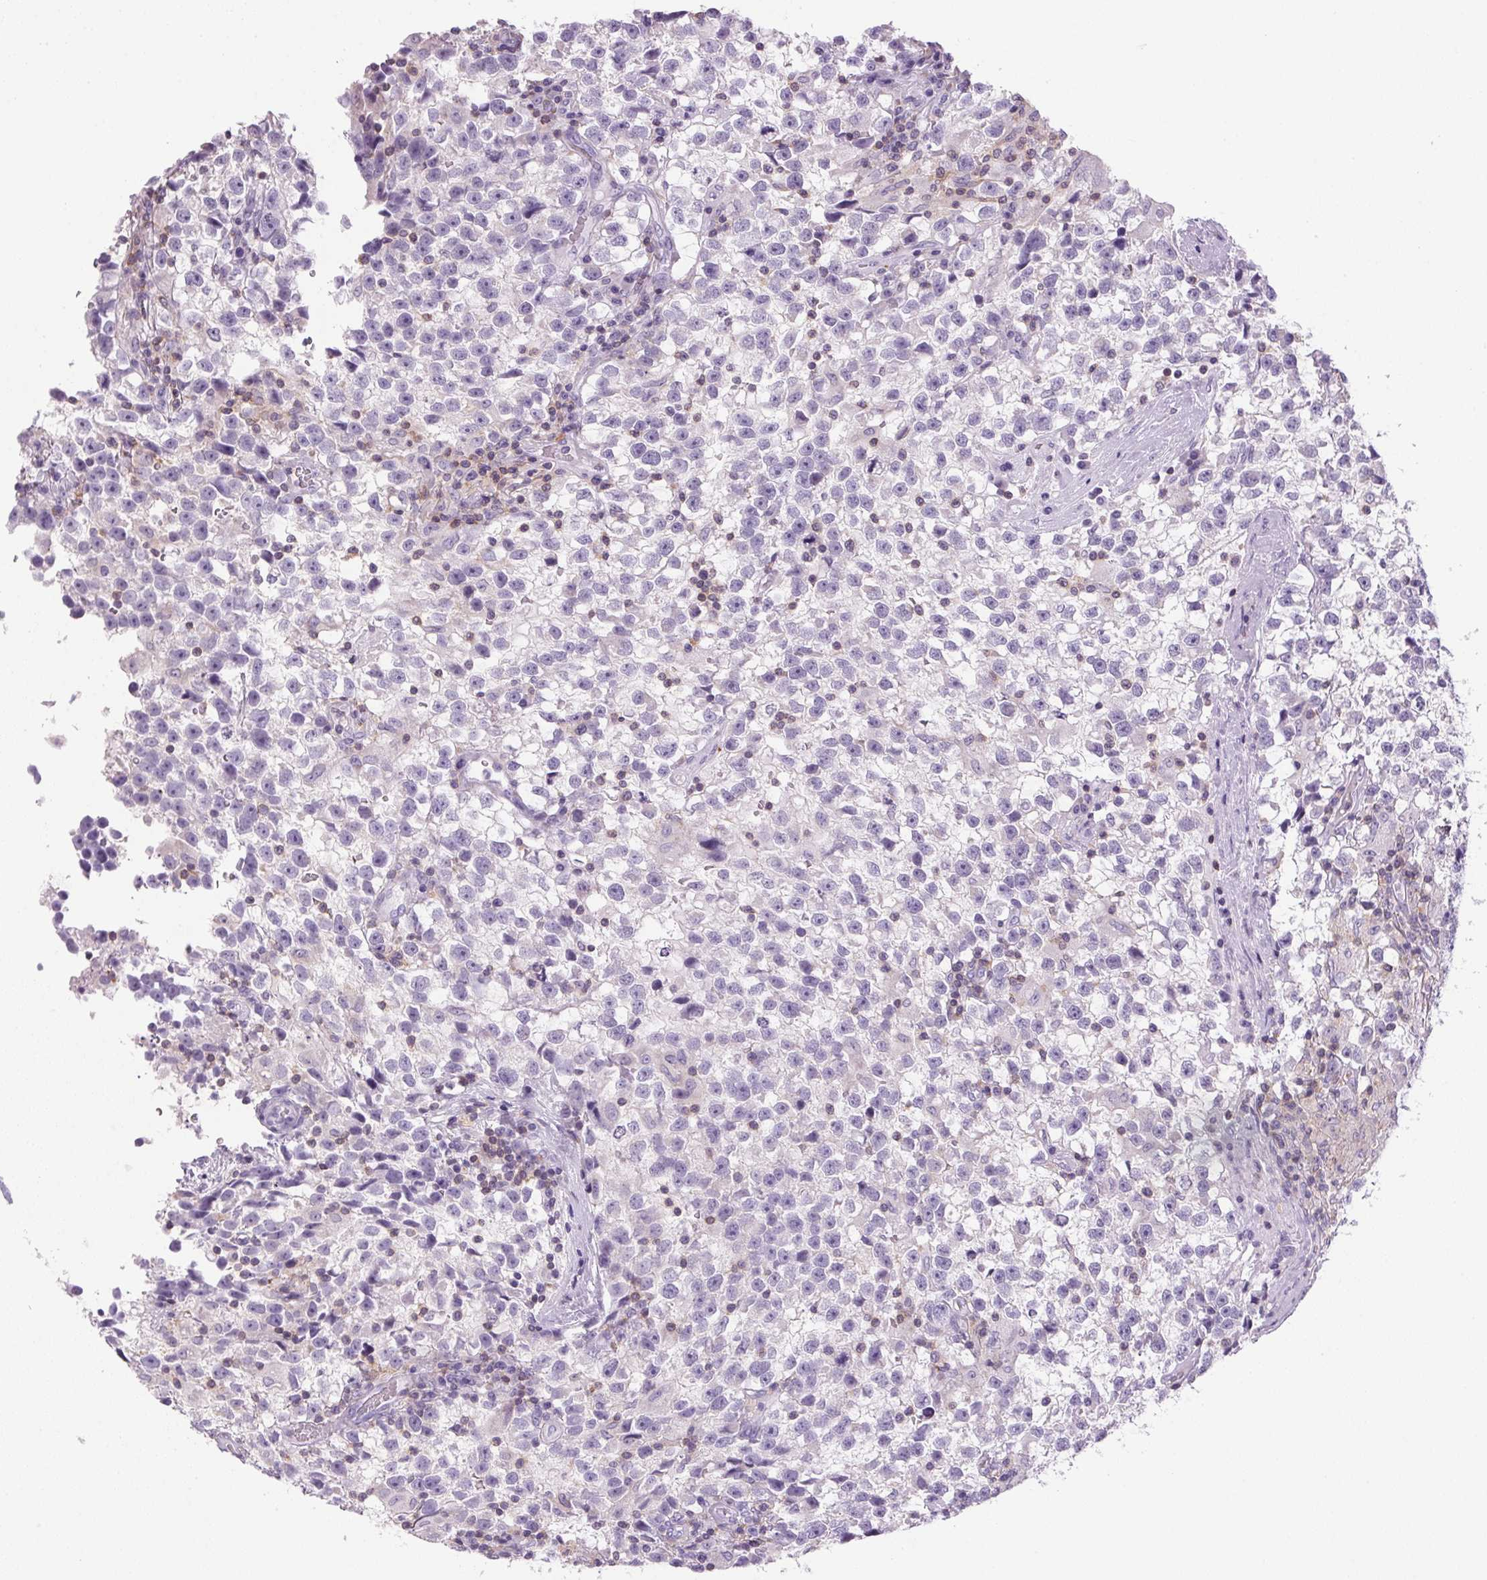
{"staining": {"intensity": "negative", "quantity": "none", "location": "none"}, "tissue": "testis cancer", "cell_type": "Tumor cells", "image_type": "cancer", "snomed": [{"axis": "morphology", "description": "Seminoma, NOS"}, {"axis": "topography", "description": "Testis"}], "caption": "A micrograph of human testis cancer (seminoma) is negative for staining in tumor cells.", "gene": "S100A2", "patient": {"sex": "male", "age": 31}}